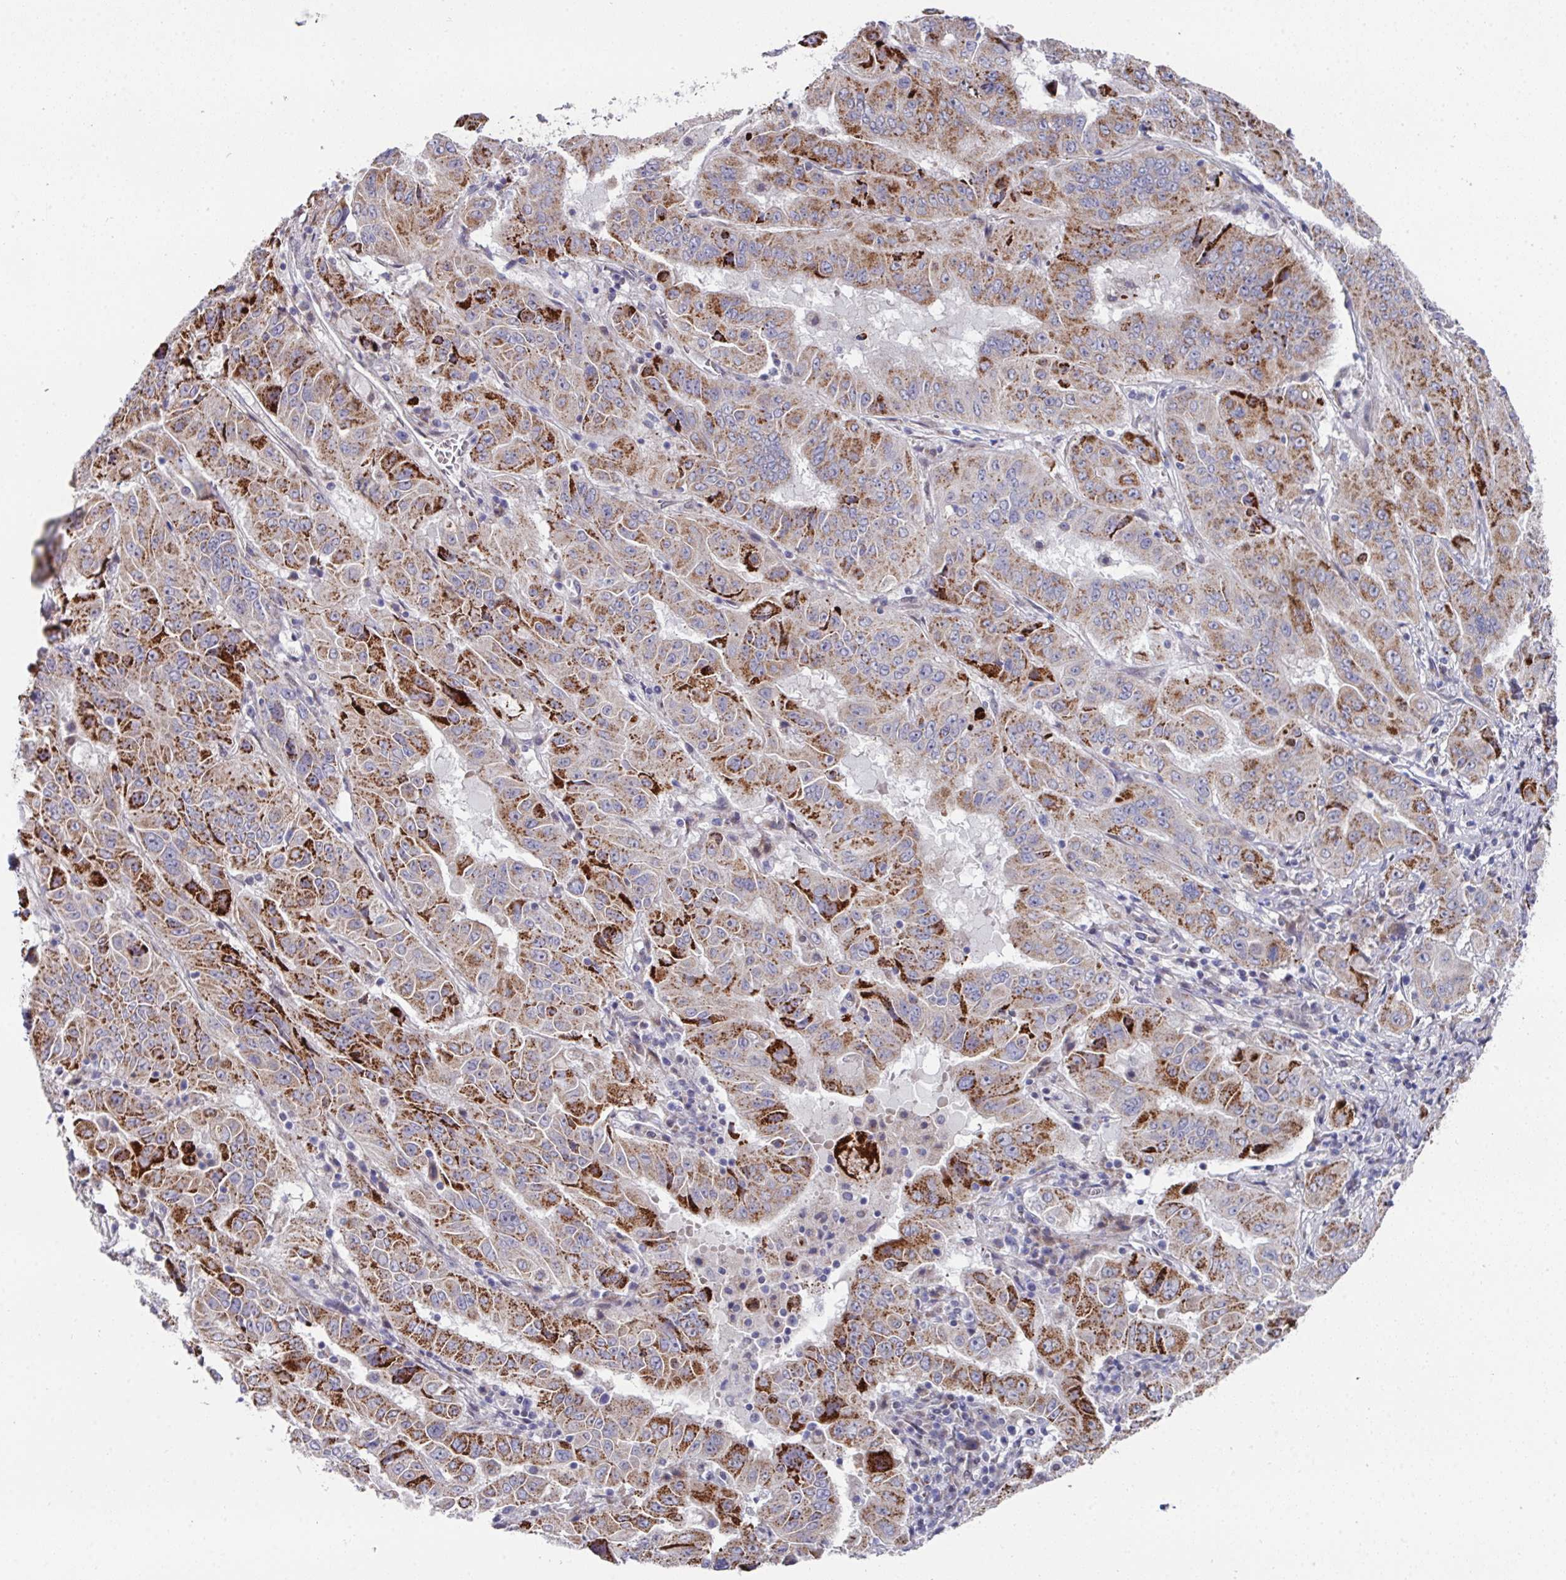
{"staining": {"intensity": "strong", "quantity": "25%-75%", "location": "cytoplasmic/membranous"}, "tissue": "pancreatic cancer", "cell_type": "Tumor cells", "image_type": "cancer", "snomed": [{"axis": "morphology", "description": "Adenocarcinoma, NOS"}, {"axis": "topography", "description": "Pancreas"}], "caption": "IHC of pancreatic cancer displays high levels of strong cytoplasmic/membranous staining in approximately 25%-75% of tumor cells.", "gene": "CBX7", "patient": {"sex": "male", "age": 63}}